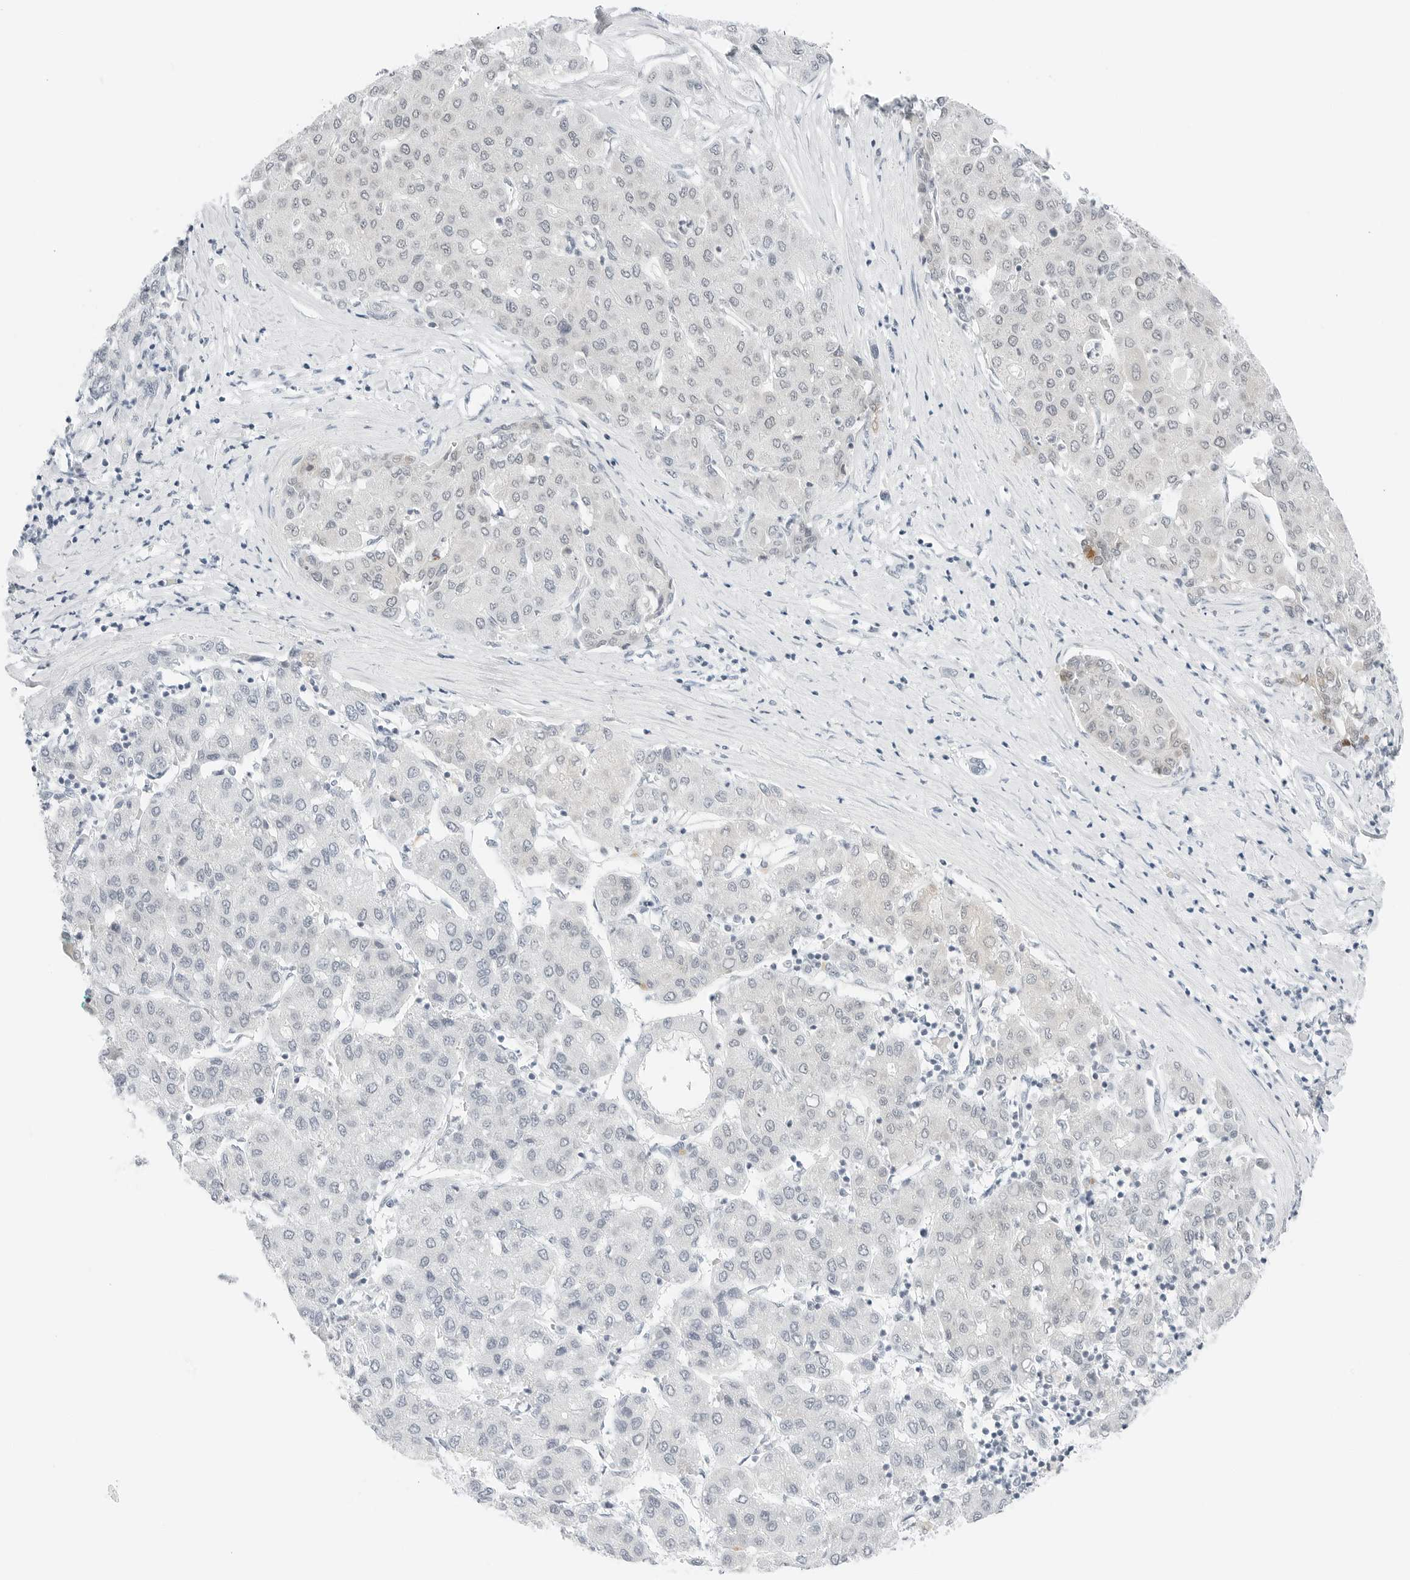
{"staining": {"intensity": "negative", "quantity": "none", "location": "none"}, "tissue": "liver cancer", "cell_type": "Tumor cells", "image_type": "cancer", "snomed": [{"axis": "morphology", "description": "Carcinoma, Hepatocellular, NOS"}, {"axis": "topography", "description": "Liver"}], "caption": "High magnification brightfield microscopy of liver hepatocellular carcinoma stained with DAB (3,3'-diaminobenzidine) (brown) and counterstained with hematoxylin (blue): tumor cells show no significant expression.", "gene": "CCSAP", "patient": {"sex": "male", "age": 65}}